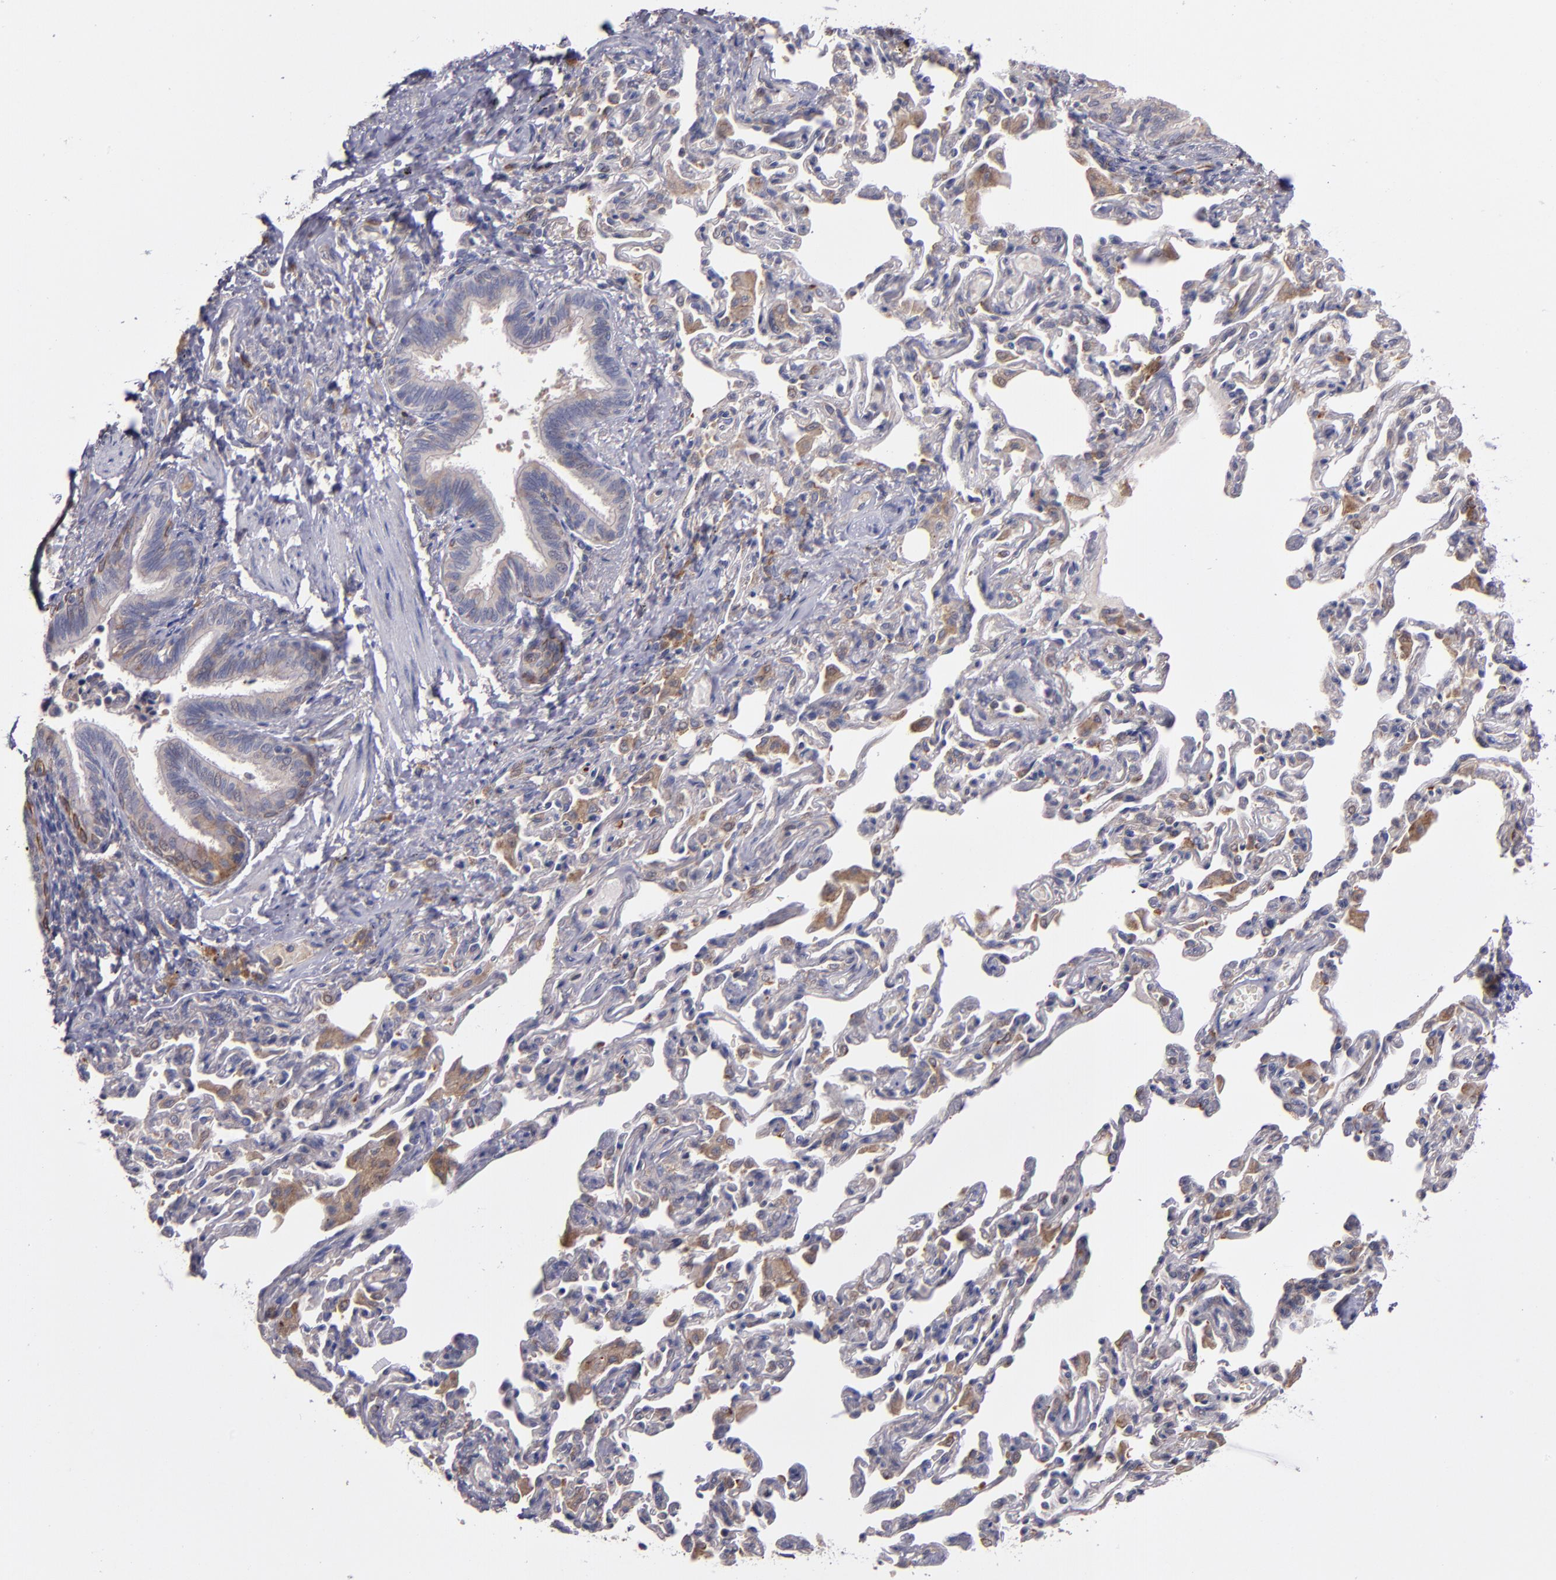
{"staining": {"intensity": "moderate", "quantity": ">75%", "location": "cytoplasmic/membranous"}, "tissue": "bronchus", "cell_type": "Respiratory epithelial cells", "image_type": "normal", "snomed": [{"axis": "morphology", "description": "Normal tissue, NOS"}, {"axis": "topography", "description": "Lung"}], "caption": "Protein expression analysis of unremarkable bronchus demonstrates moderate cytoplasmic/membranous positivity in about >75% of respiratory epithelial cells. The protein of interest is stained brown, and the nuclei are stained in blue (DAB IHC with brightfield microscopy, high magnification).", "gene": "IFIH1", "patient": {"sex": "male", "age": 64}}